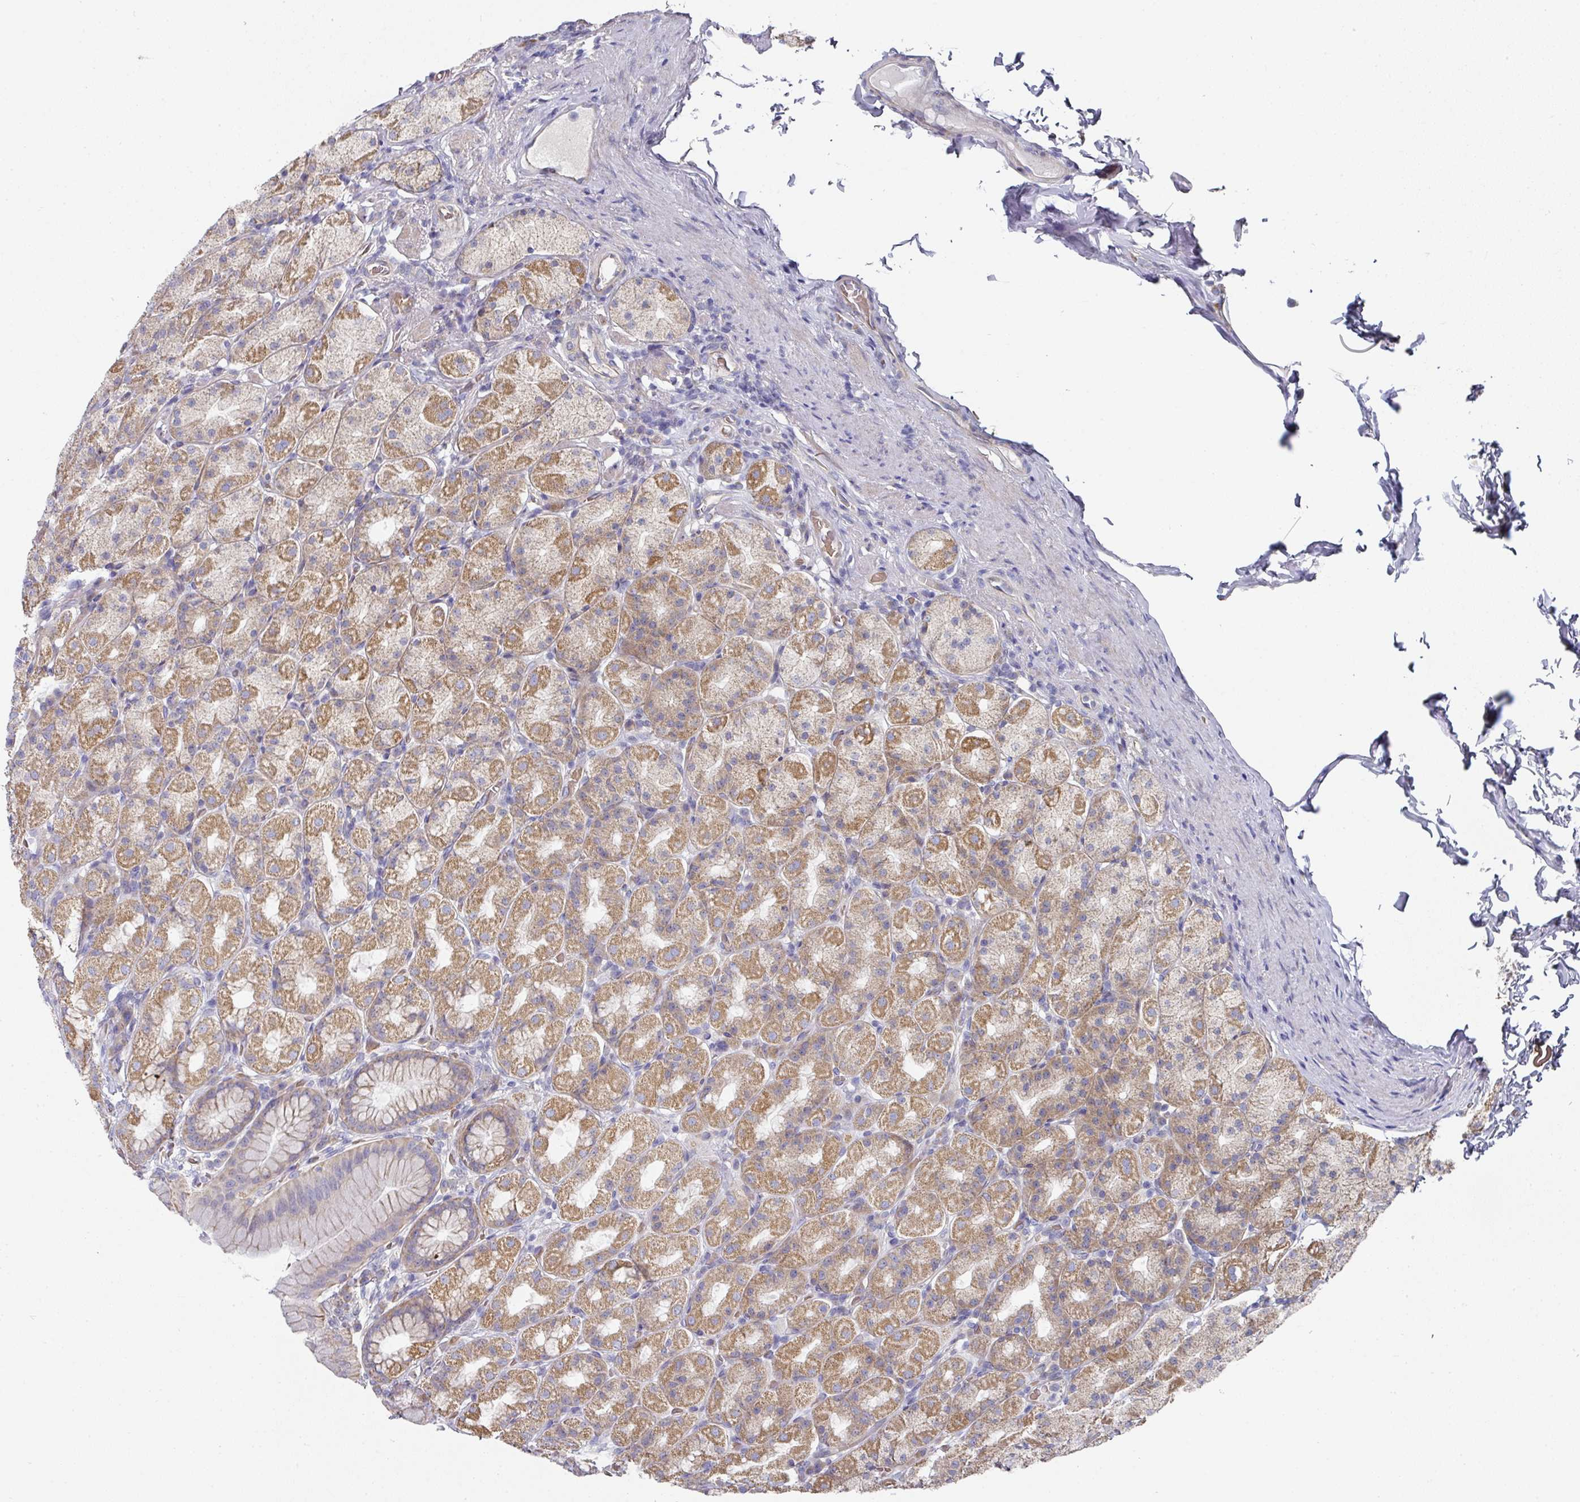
{"staining": {"intensity": "moderate", "quantity": "25%-75%", "location": "cytoplasmic/membranous"}, "tissue": "stomach", "cell_type": "Glandular cells", "image_type": "normal", "snomed": [{"axis": "morphology", "description": "Normal tissue, NOS"}, {"axis": "topography", "description": "Stomach, upper"}, {"axis": "topography", "description": "Stomach"}], "caption": "Brown immunohistochemical staining in benign human stomach reveals moderate cytoplasmic/membranous expression in about 25%-75% of glandular cells. Using DAB (brown) and hematoxylin (blue) stains, captured at high magnification using brightfield microscopy.", "gene": "PYROXD2", "patient": {"sex": "male", "age": 68}}